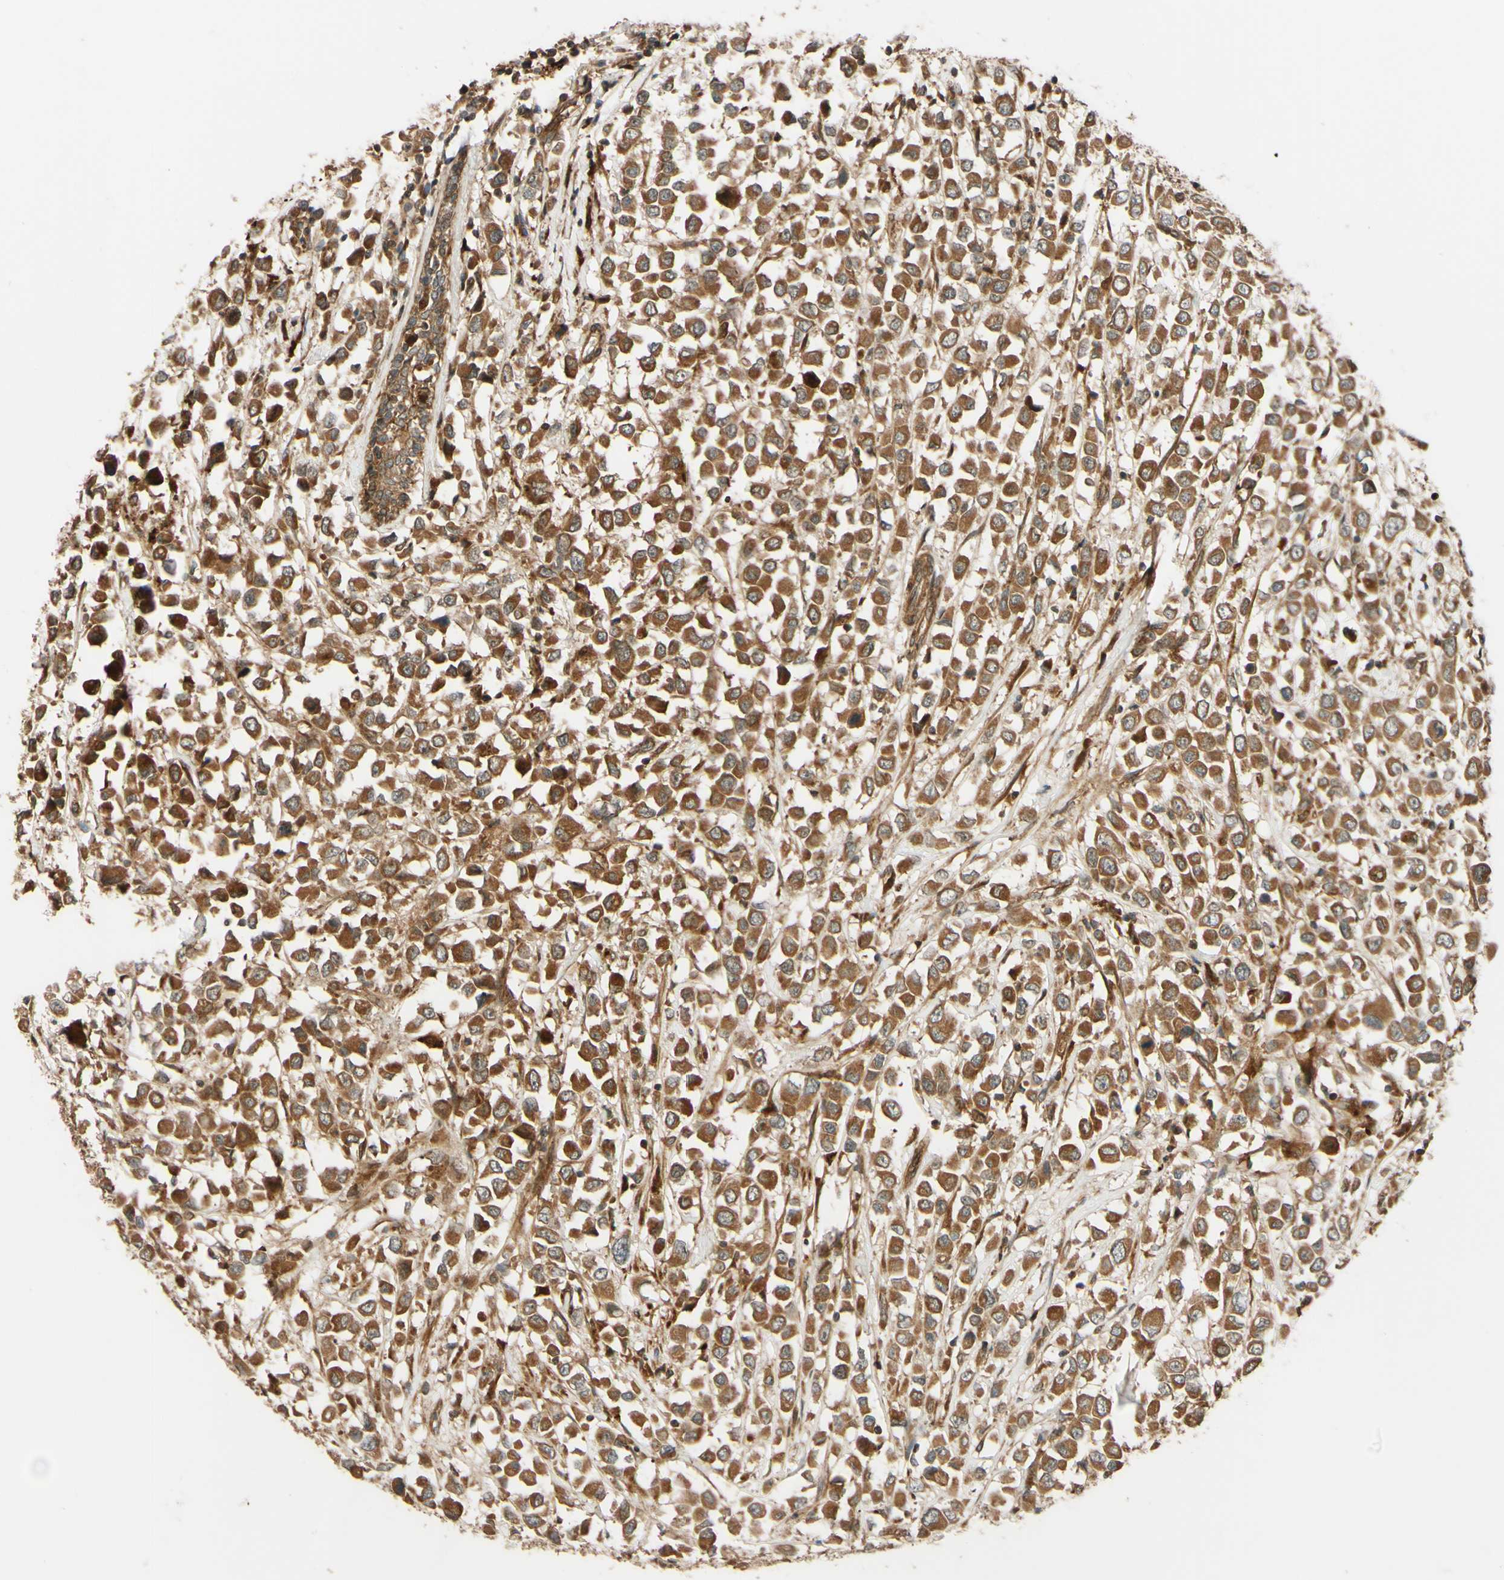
{"staining": {"intensity": "moderate", "quantity": ">75%", "location": "cytoplasmic/membranous"}, "tissue": "breast cancer", "cell_type": "Tumor cells", "image_type": "cancer", "snomed": [{"axis": "morphology", "description": "Duct carcinoma"}, {"axis": "topography", "description": "Breast"}], "caption": "A micrograph of human breast cancer (intraductal carcinoma) stained for a protein exhibits moderate cytoplasmic/membranous brown staining in tumor cells. (Brightfield microscopy of DAB IHC at high magnification).", "gene": "RNF19A", "patient": {"sex": "female", "age": 61}}